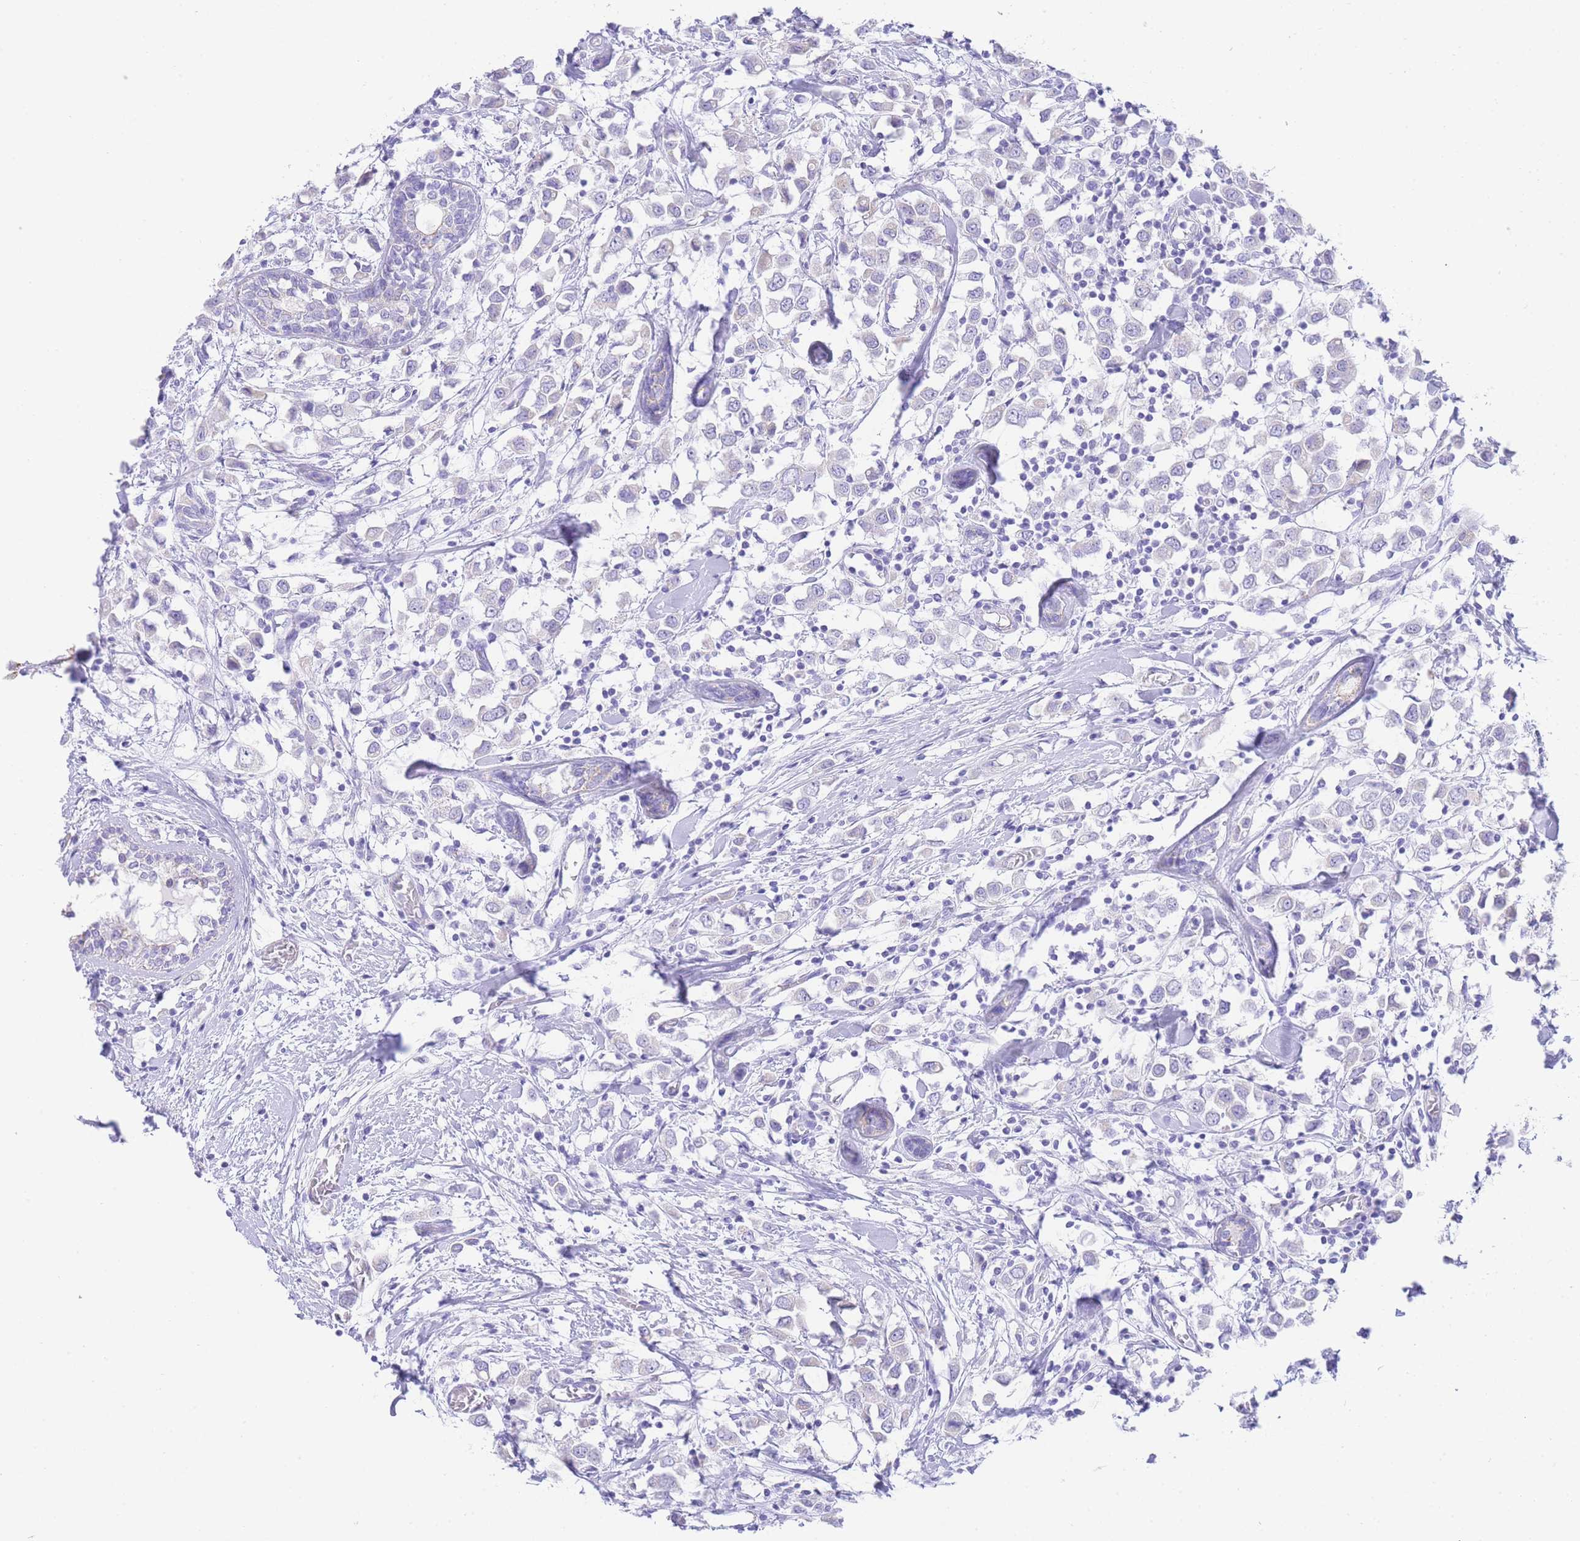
{"staining": {"intensity": "negative", "quantity": "none", "location": "none"}, "tissue": "breast cancer", "cell_type": "Tumor cells", "image_type": "cancer", "snomed": [{"axis": "morphology", "description": "Duct carcinoma"}, {"axis": "topography", "description": "Breast"}], "caption": "IHC histopathology image of neoplastic tissue: breast cancer stained with DAB shows no significant protein positivity in tumor cells.", "gene": "ACSM4", "patient": {"sex": "female", "age": 61}}